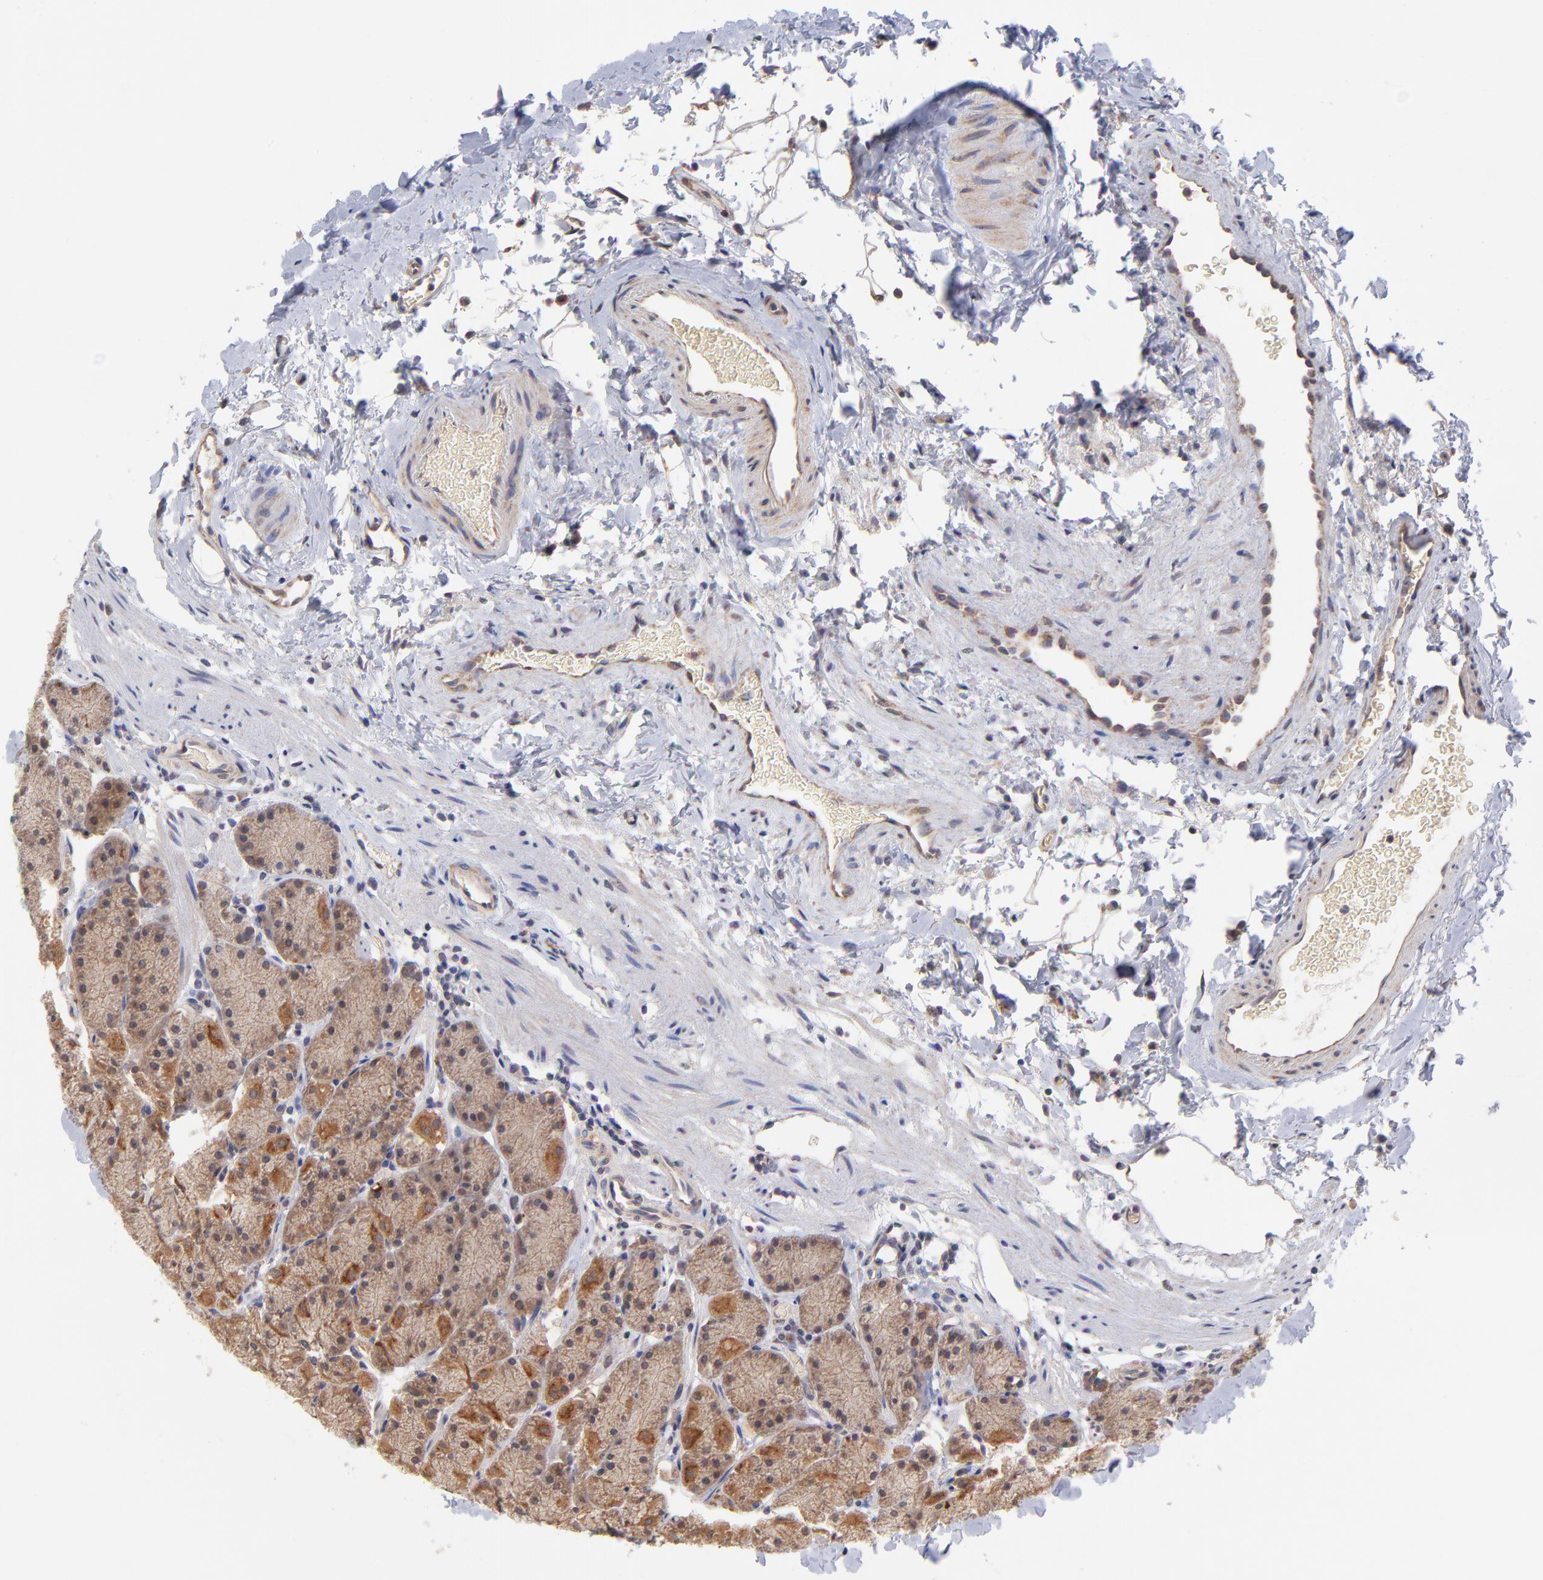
{"staining": {"intensity": "moderate", "quantity": ">75%", "location": "cytoplasmic/membranous"}, "tissue": "stomach", "cell_type": "Glandular cells", "image_type": "normal", "snomed": [{"axis": "morphology", "description": "Normal tissue, NOS"}, {"axis": "topography", "description": "Stomach, upper"}, {"axis": "topography", "description": "Stomach"}], "caption": "Protein expression analysis of benign stomach demonstrates moderate cytoplasmic/membranous expression in approximately >75% of glandular cells.", "gene": "UBE2H", "patient": {"sex": "male", "age": 76}}